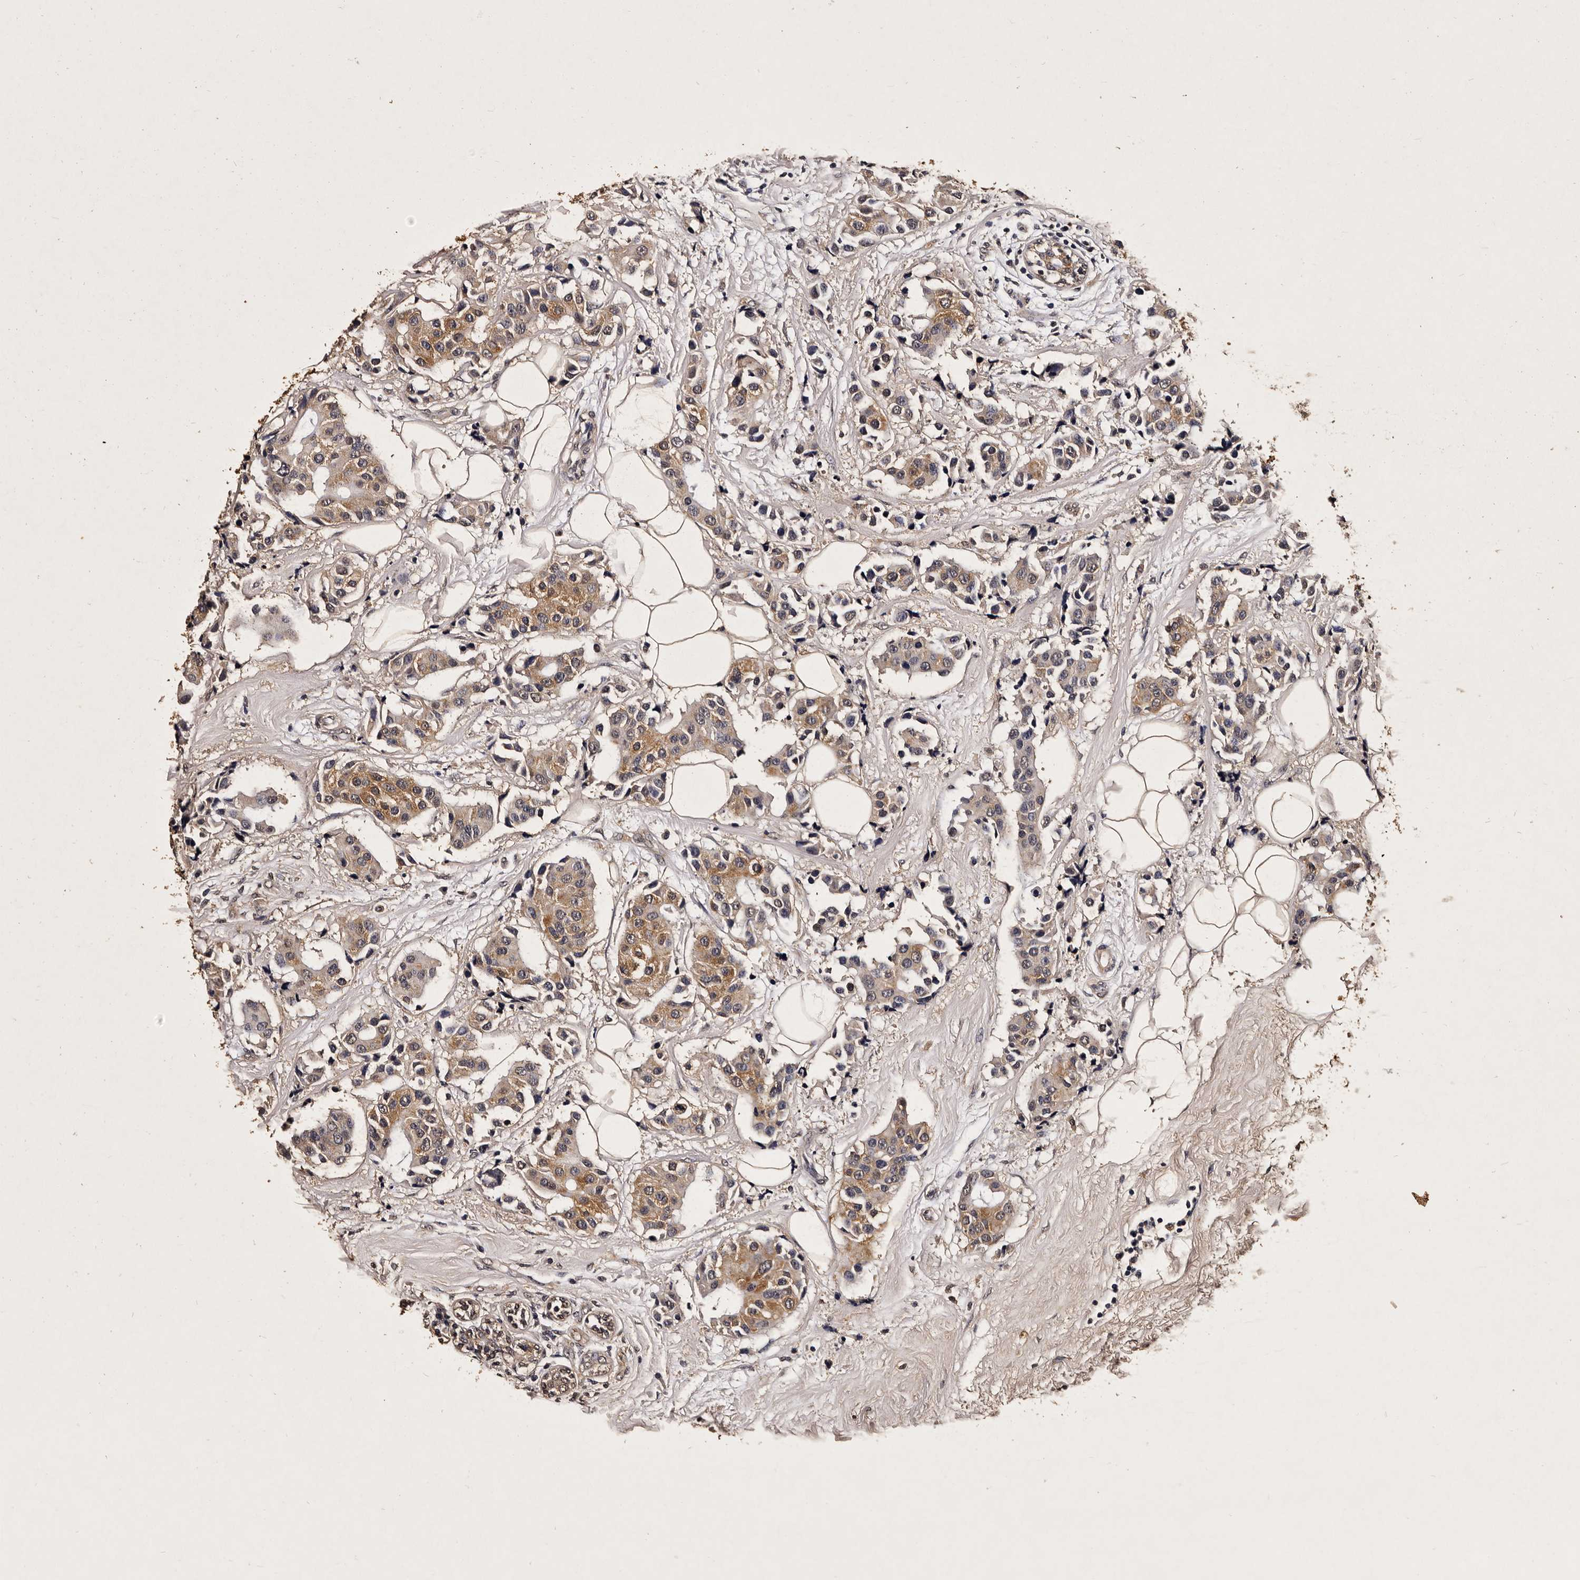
{"staining": {"intensity": "moderate", "quantity": "25%-75%", "location": "cytoplasmic/membranous"}, "tissue": "breast cancer", "cell_type": "Tumor cells", "image_type": "cancer", "snomed": [{"axis": "morphology", "description": "Normal tissue, NOS"}, {"axis": "morphology", "description": "Duct carcinoma"}, {"axis": "topography", "description": "Breast"}], "caption": "Moderate cytoplasmic/membranous staining is present in about 25%-75% of tumor cells in infiltrating ductal carcinoma (breast).", "gene": "PARS2", "patient": {"sex": "female", "age": 39}}